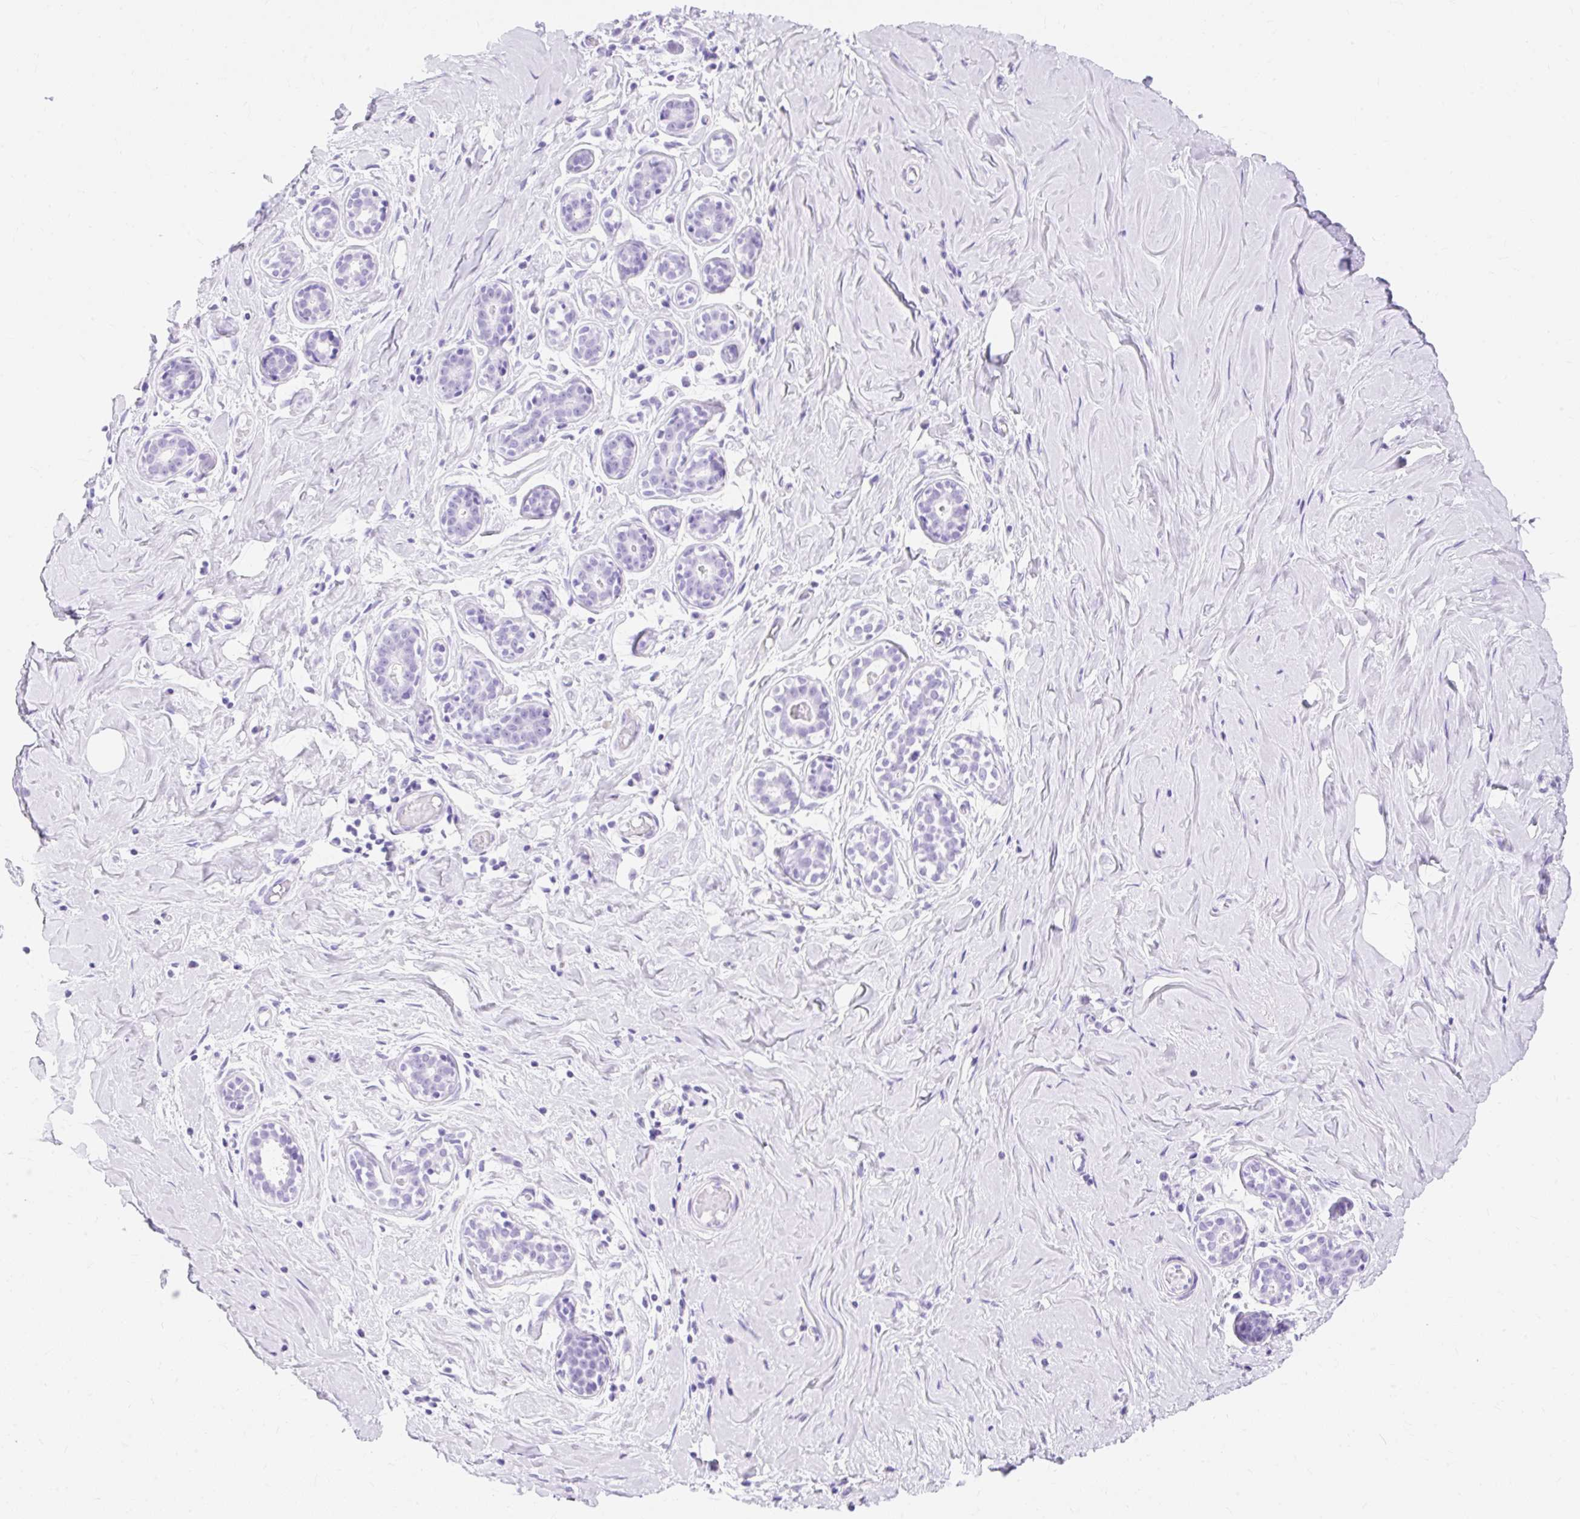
{"staining": {"intensity": "negative", "quantity": "none", "location": "none"}, "tissue": "breast", "cell_type": "Adipocytes", "image_type": "normal", "snomed": [{"axis": "morphology", "description": "Normal tissue, NOS"}, {"axis": "topography", "description": "Breast"}], "caption": "An image of human breast is negative for staining in adipocytes. The staining was performed using DAB (3,3'-diaminobenzidine) to visualize the protein expression in brown, while the nuclei were stained in blue with hematoxylin (Magnification: 20x).", "gene": "MBP", "patient": {"sex": "female", "age": 27}}